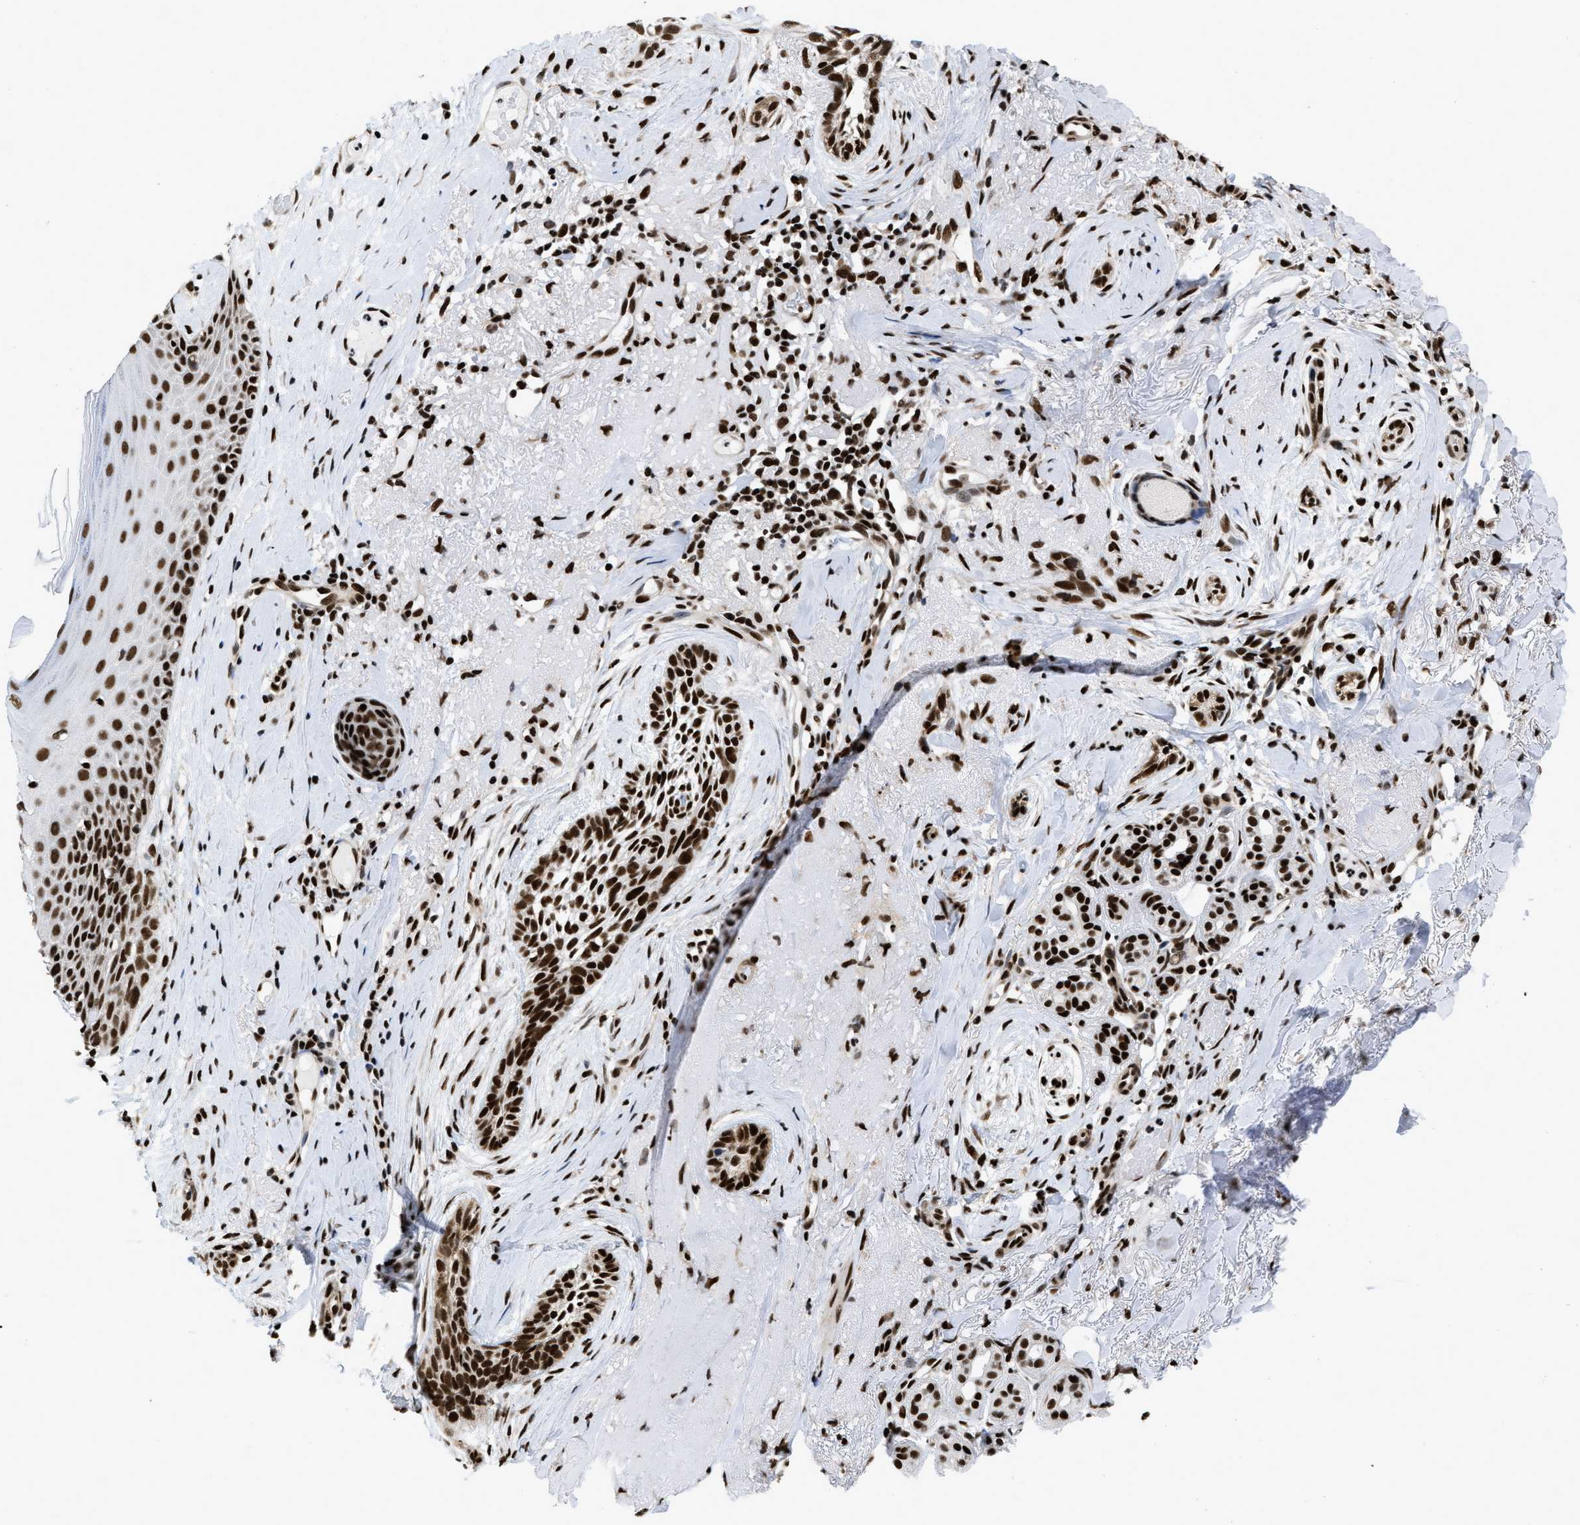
{"staining": {"intensity": "strong", "quantity": ">75%", "location": "nuclear"}, "tissue": "skin cancer", "cell_type": "Tumor cells", "image_type": "cancer", "snomed": [{"axis": "morphology", "description": "Basal cell carcinoma"}, {"axis": "topography", "description": "Skin"}], "caption": "Human skin cancer (basal cell carcinoma) stained for a protein (brown) shows strong nuclear positive positivity in about >75% of tumor cells.", "gene": "CREB1", "patient": {"sex": "female", "age": 88}}